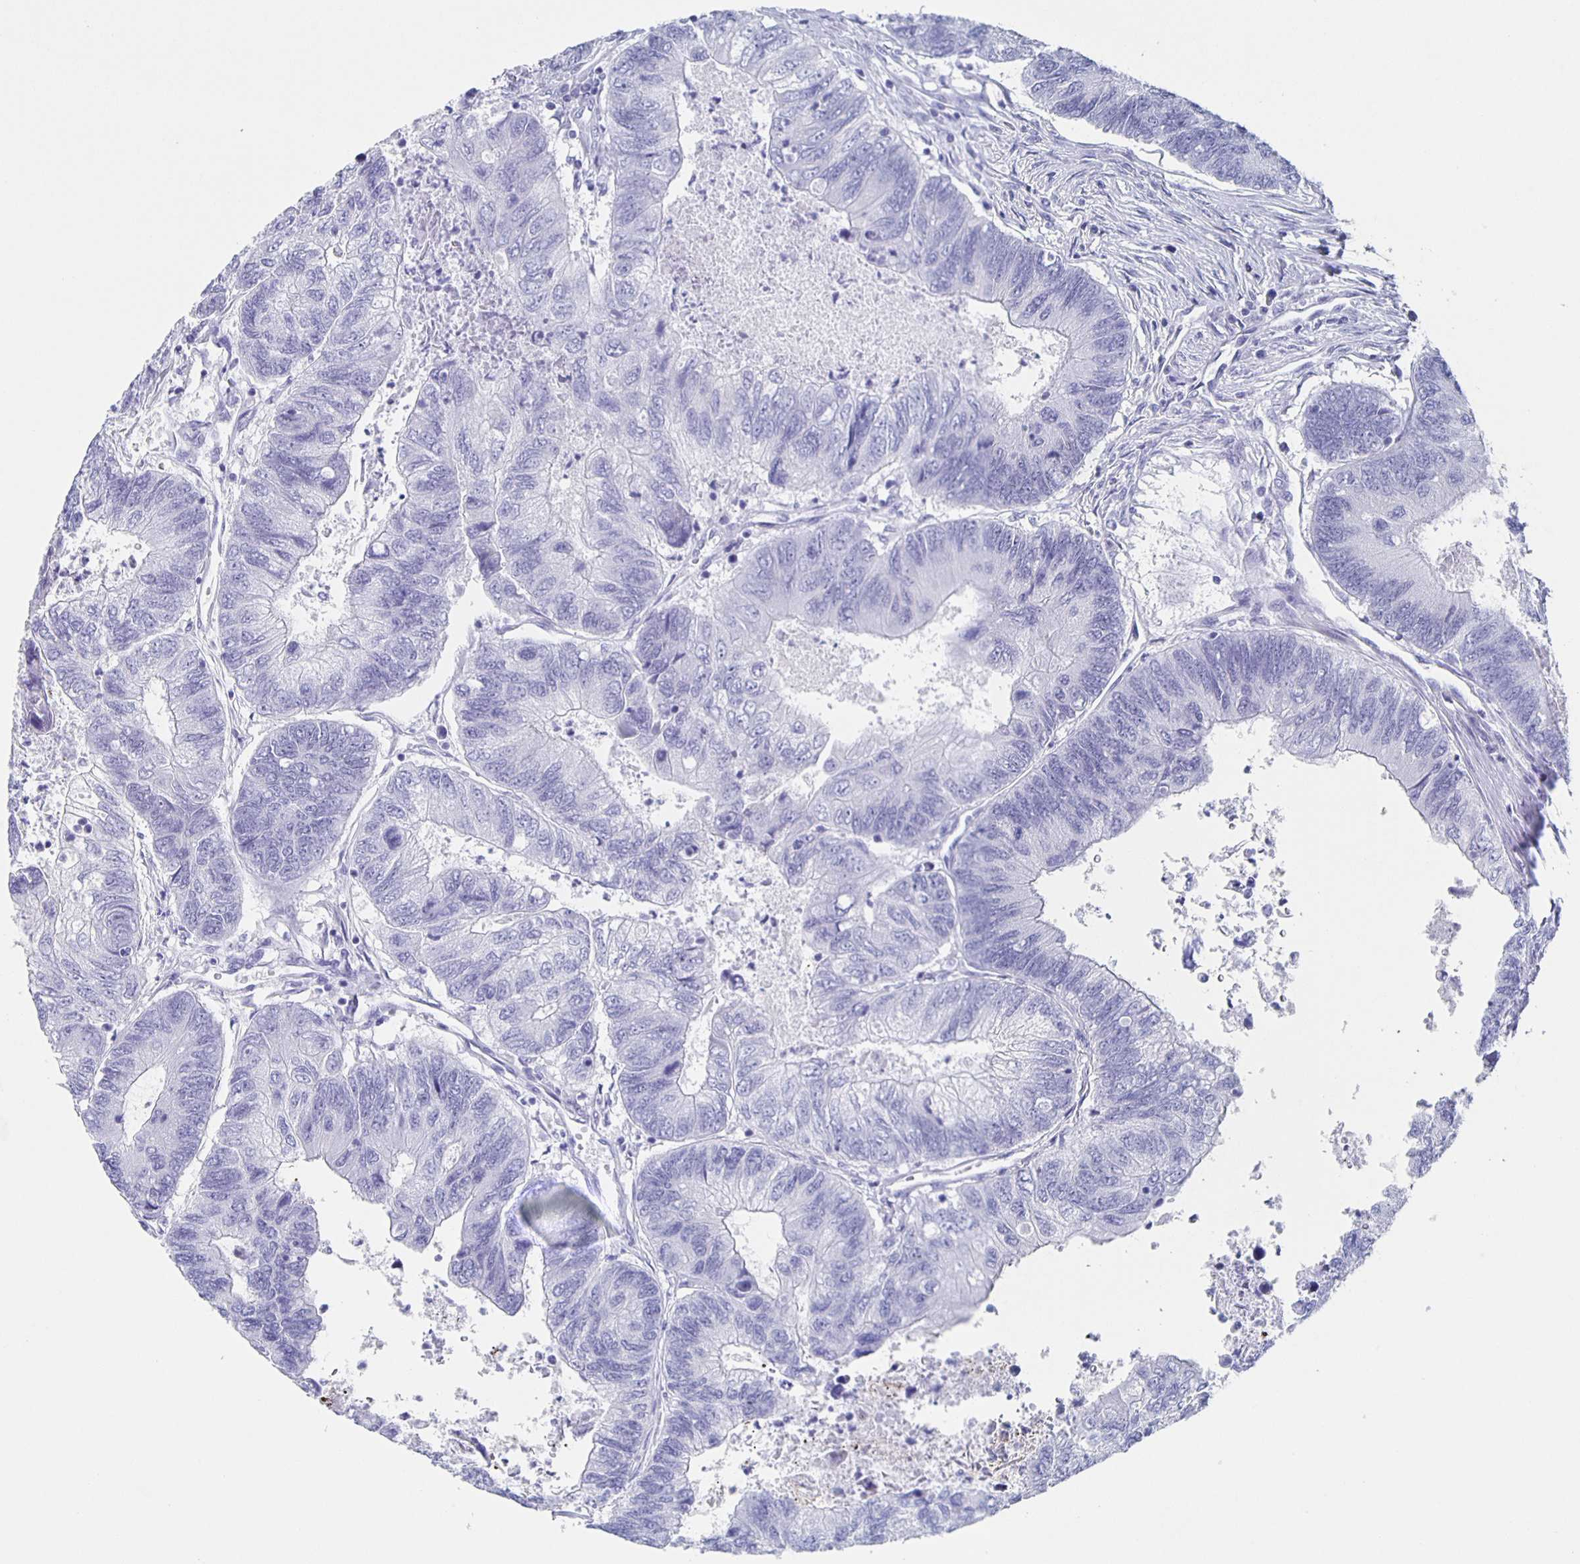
{"staining": {"intensity": "negative", "quantity": "none", "location": "none"}, "tissue": "colorectal cancer", "cell_type": "Tumor cells", "image_type": "cancer", "snomed": [{"axis": "morphology", "description": "Adenocarcinoma, NOS"}, {"axis": "topography", "description": "Colon"}], "caption": "Immunohistochemistry micrograph of adenocarcinoma (colorectal) stained for a protein (brown), which exhibits no expression in tumor cells.", "gene": "SLC34A2", "patient": {"sex": "female", "age": 67}}